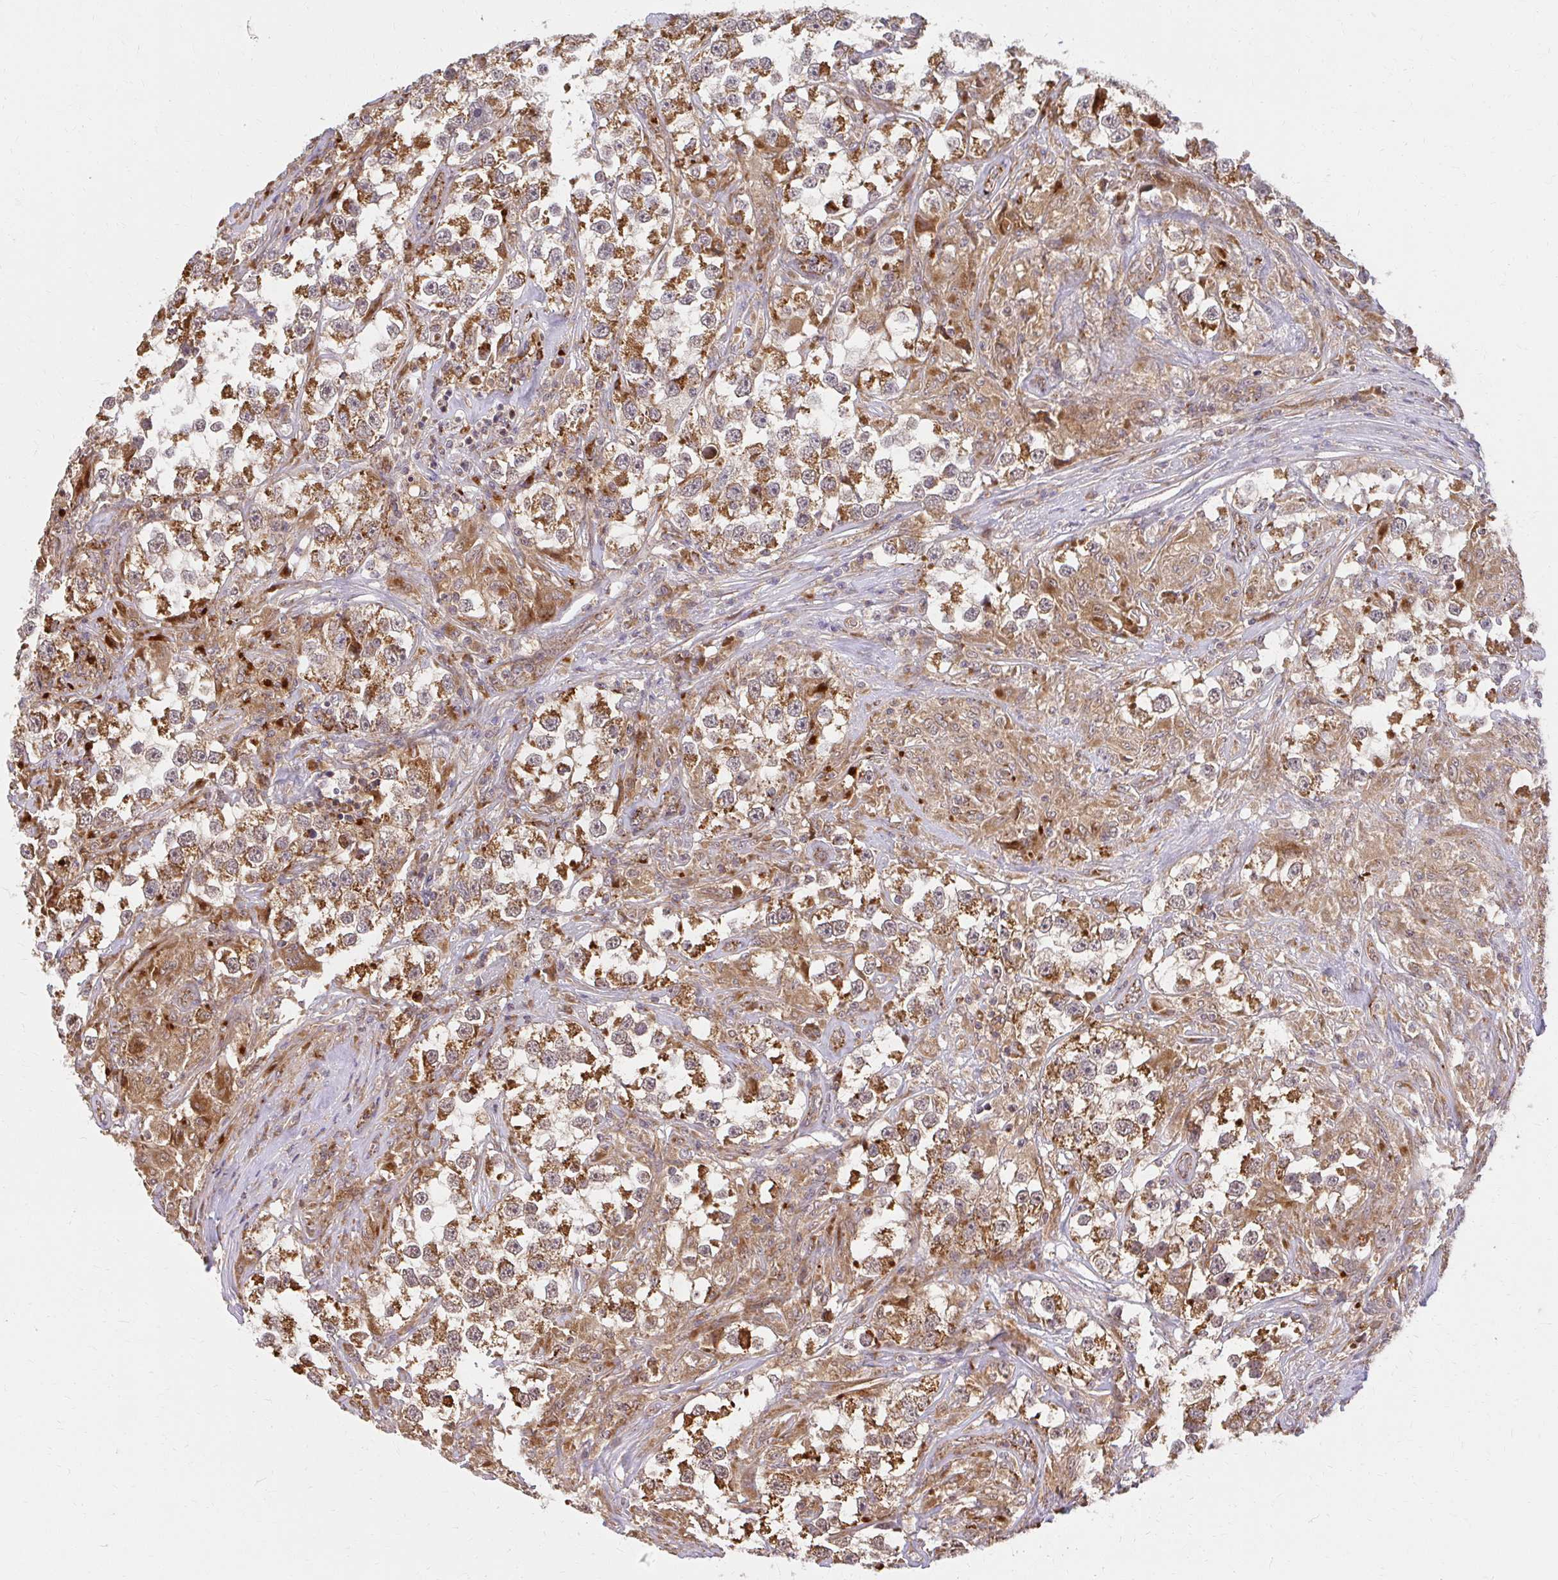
{"staining": {"intensity": "moderate", "quantity": ">75%", "location": "cytoplasmic/membranous"}, "tissue": "testis cancer", "cell_type": "Tumor cells", "image_type": "cancer", "snomed": [{"axis": "morphology", "description": "Seminoma, NOS"}, {"axis": "topography", "description": "Testis"}], "caption": "Immunohistochemical staining of human testis cancer (seminoma) displays moderate cytoplasmic/membranous protein positivity in approximately >75% of tumor cells.", "gene": "GNS", "patient": {"sex": "male", "age": 46}}